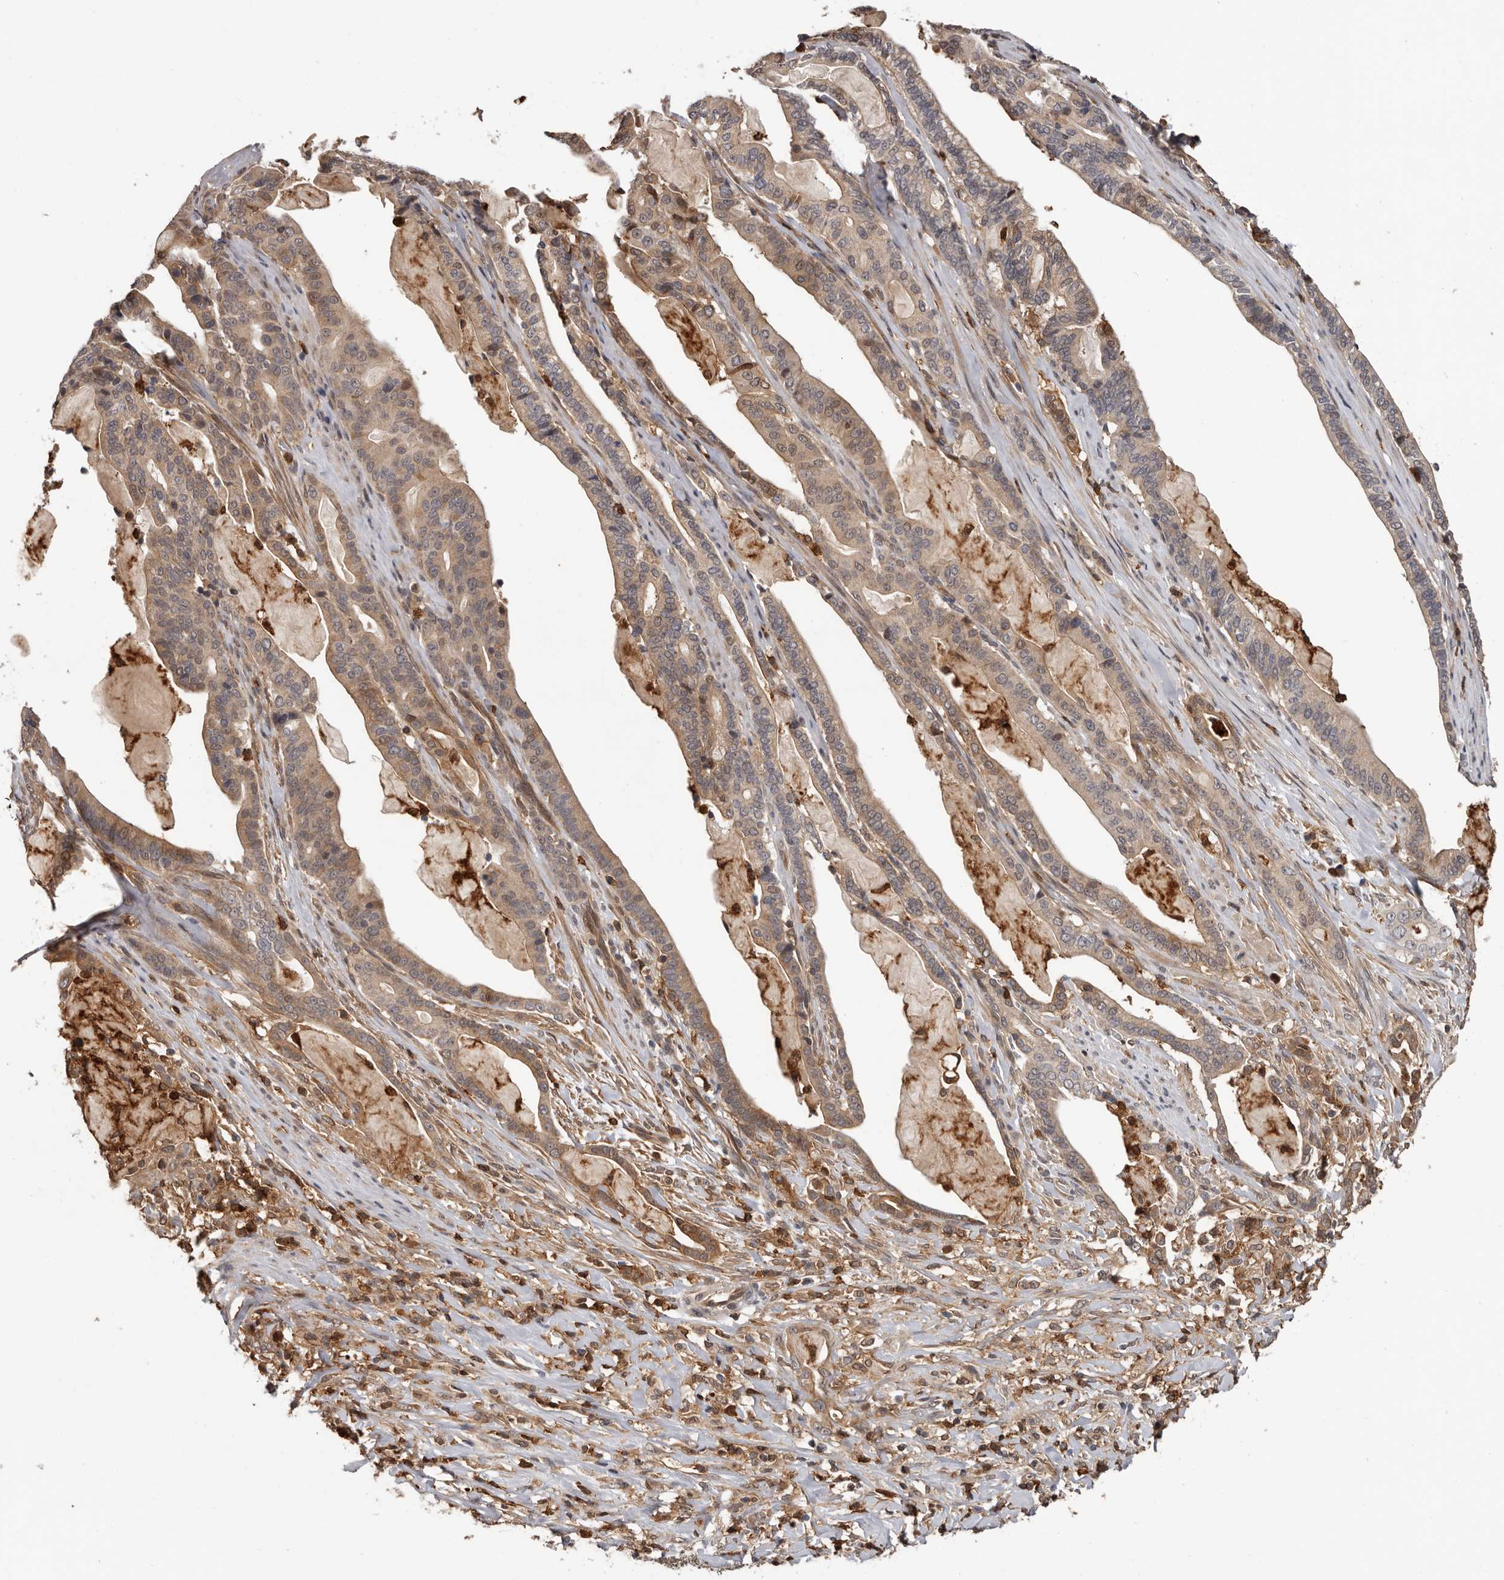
{"staining": {"intensity": "moderate", "quantity": ">75%", "location": "cytoplasmic/membranous"}, "tissue": "pancreatic cancer", "cell_type": "Tumor cells", "image_type": "cancer", "snomed": [{"axis": "morphology", "description": "Adenocarcinoma, NOS"}, {"axis": "topography", "description": "Pancreas"}], "caption": "This is a micrograph of immunohistochemistry staining of pancreatic adenocarcinoma, which shows moderate positivity in the cytoplasmic/membranous of tumor cells.", "gene": "PRR12", "patient": {"sex": "male", "age": 63}}